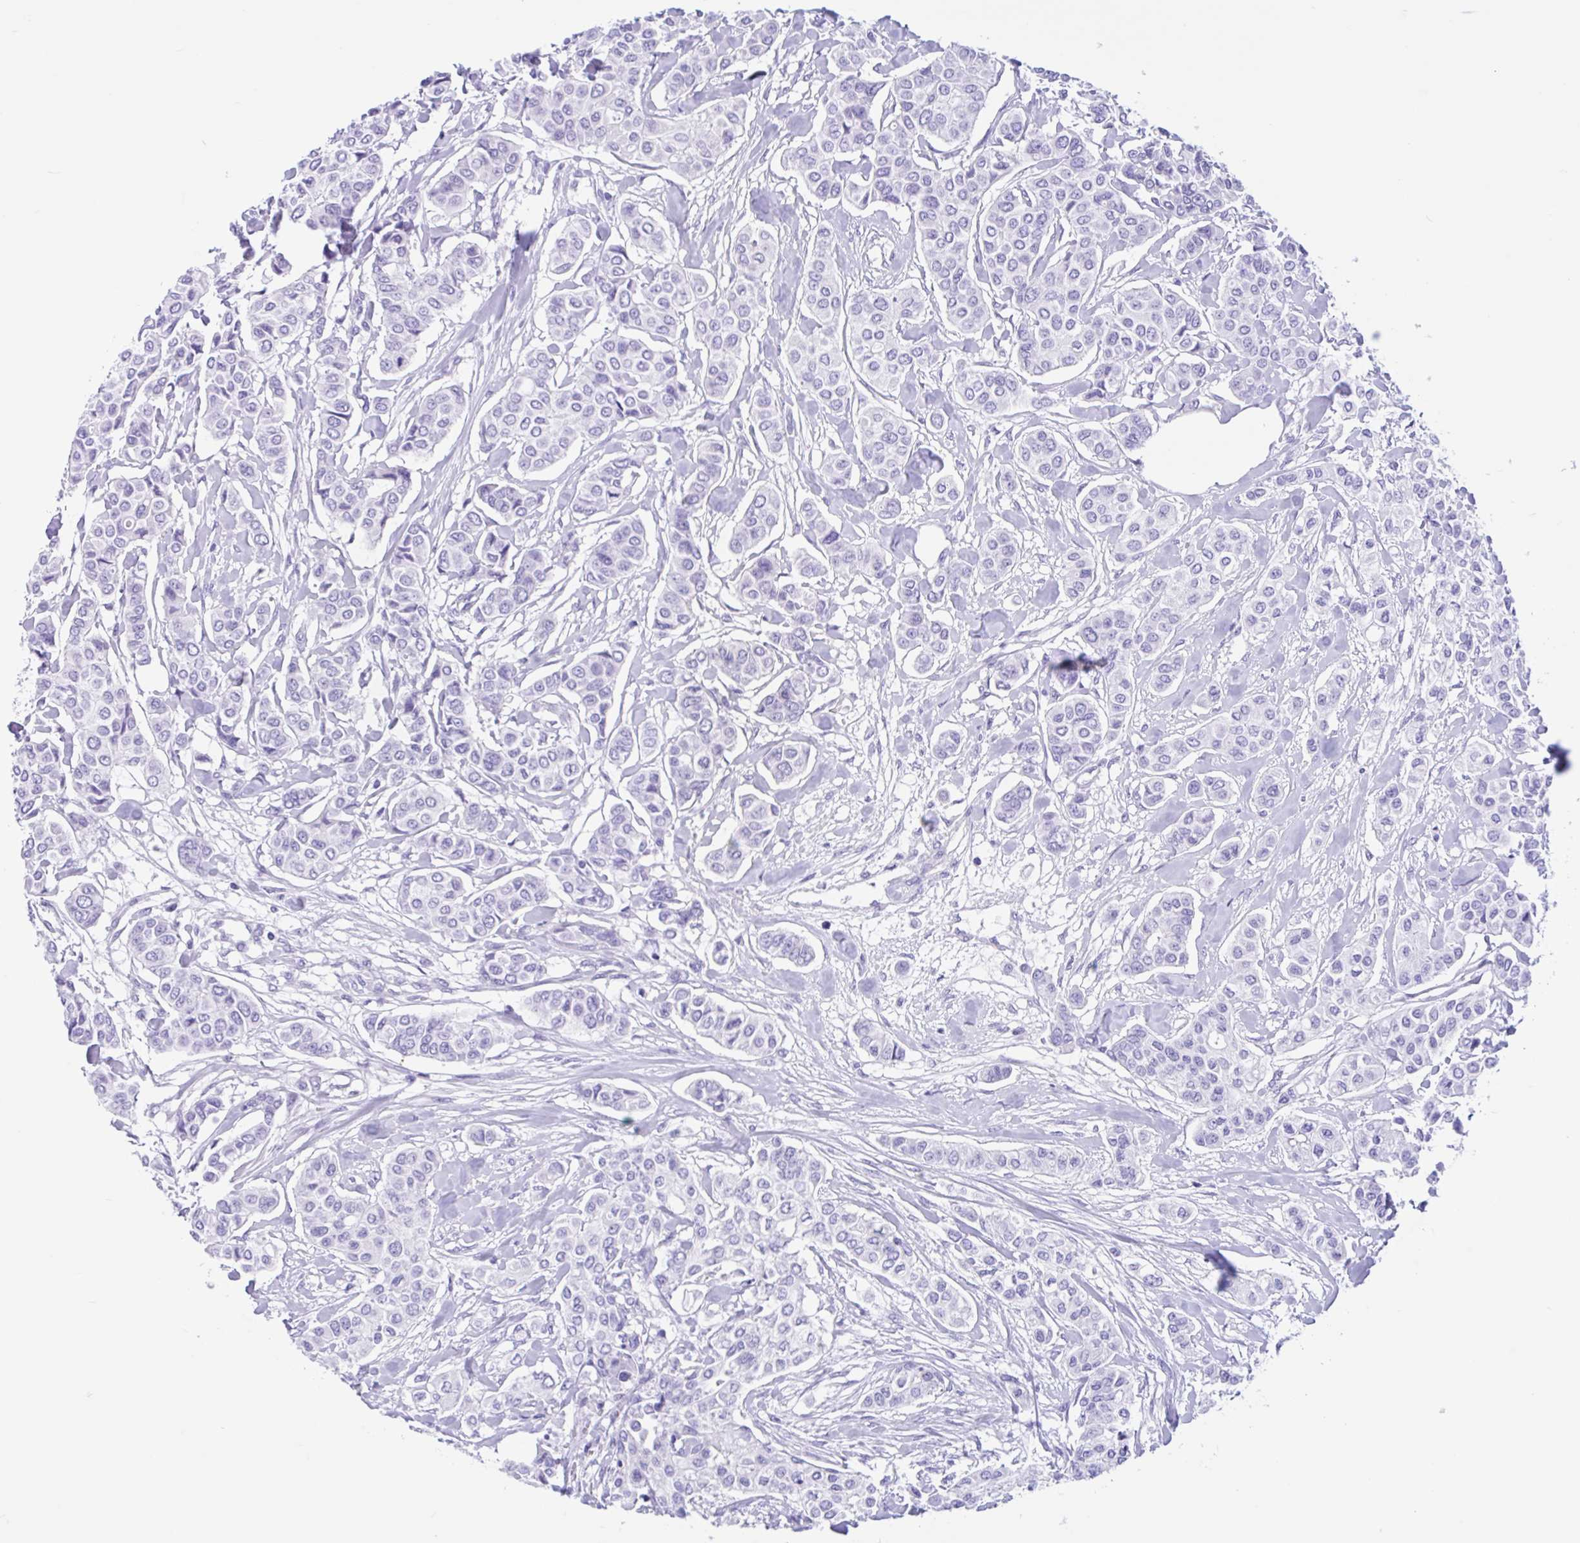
{"staining": {"intensity": "negative", "quantity": "none", "location": "none"}, "tissue": "breast cancer", "cell_type": "Tumor cells", "image_type": "cancer", "snomed": [{"axis": "morphology", "description": "Lobular carcinoma"}, {"axis": "topography", "description": "Breast"}], "caption": "DAB immunohistochemical staining of human lobular carcinoma (breast) shows no significant staining in tumor cells.", "gene": "IAPP", "patient": {"sex": "female", "age": 51}}